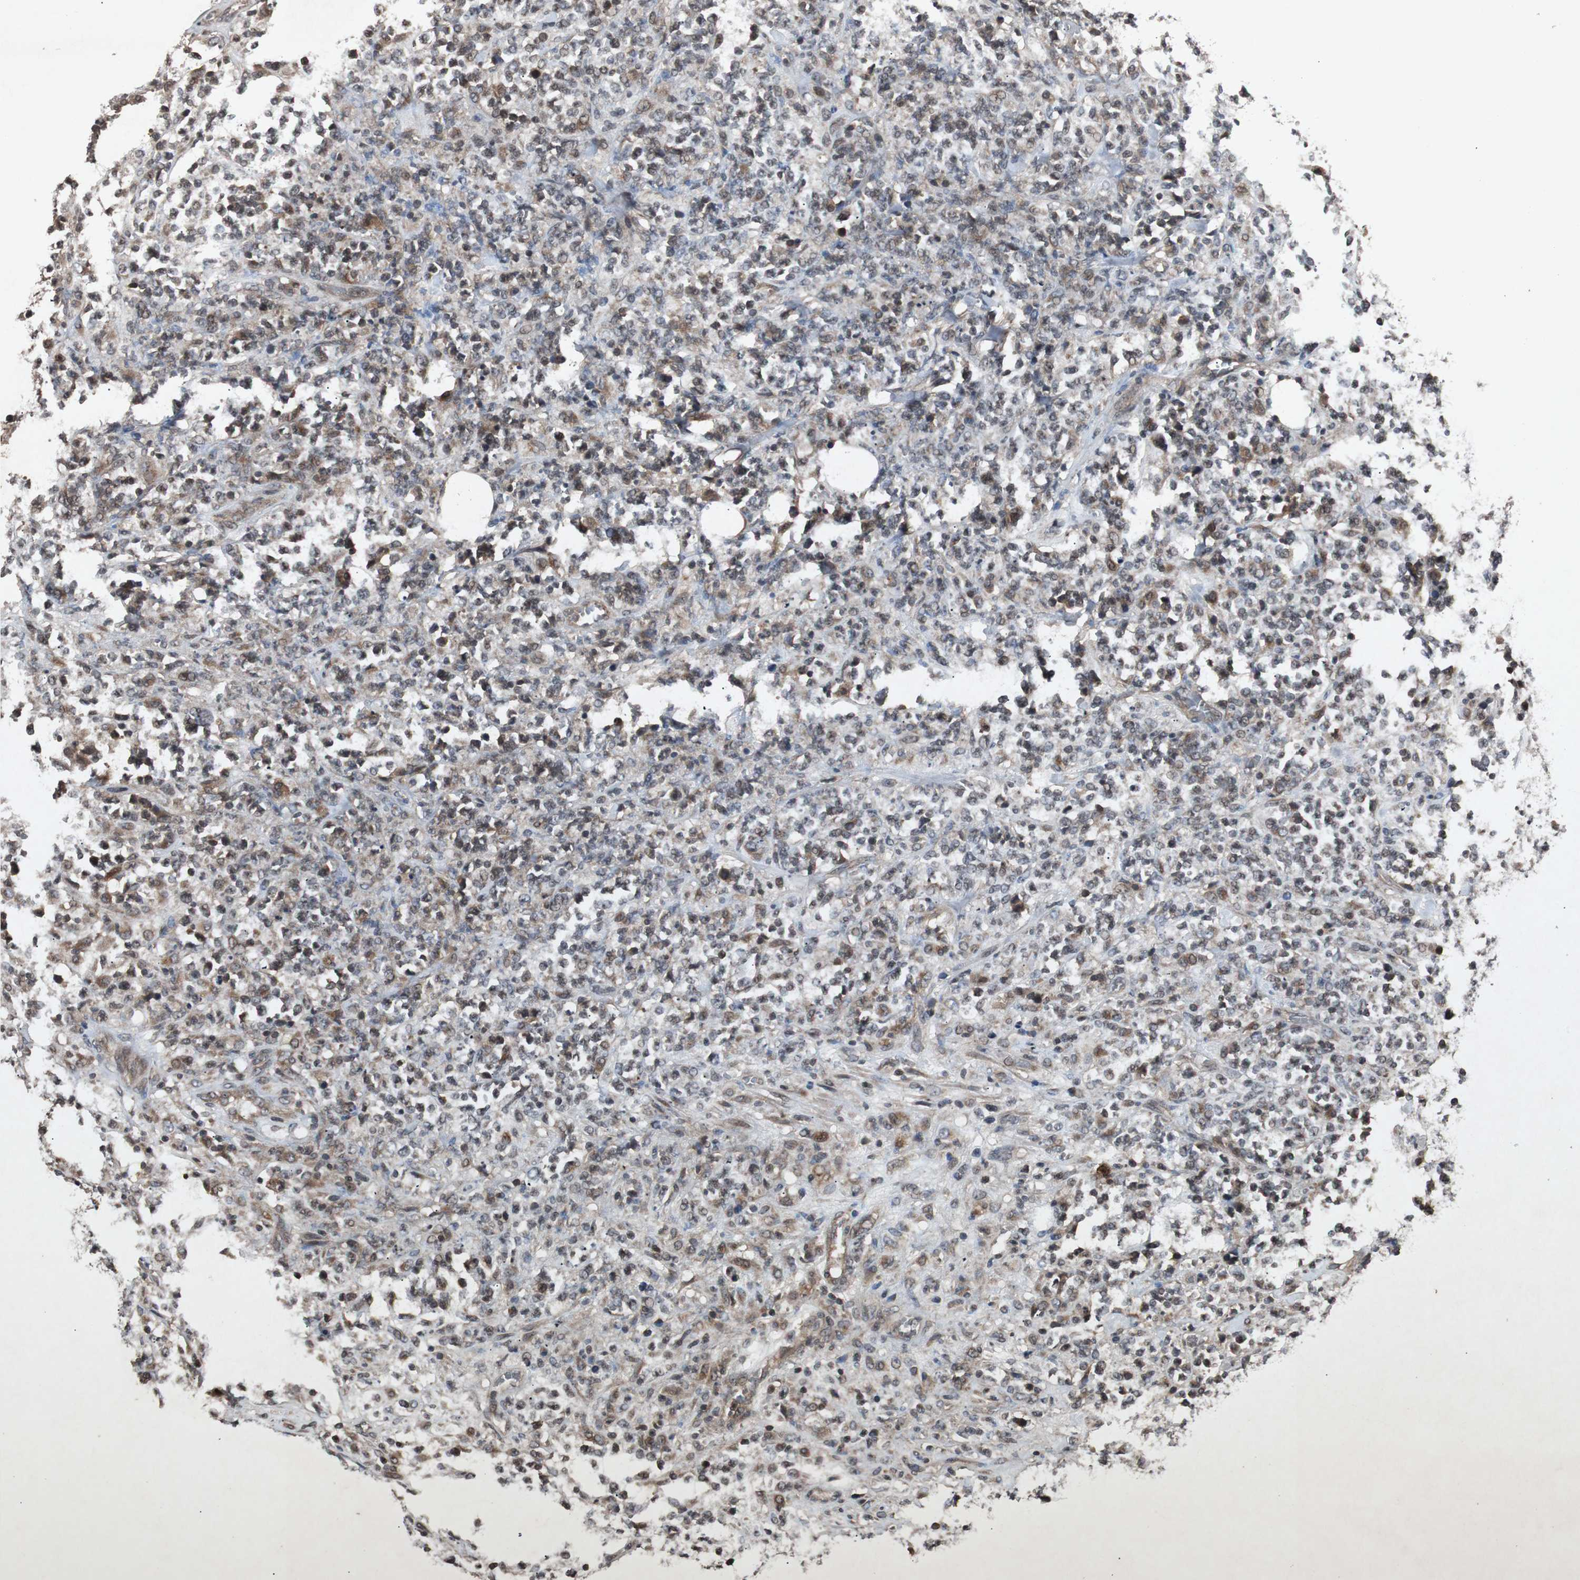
{"staining": {"intensity": "moderate", "quantity": "<25%", "location": "cytoplasmic/membranous"}, "tissue": "lymphoma", "cell_type": "Tumor cells", "image_type": "cancer", "snomed": [{"axis": "morphology", "description": "Malignant lymphoma, non-Hodgkin's type, High grade"}, {"axis": "topography", "description": "Soft tissue"}], "caption": "A brown stain labels moderate cytoplasmic/membranous staining of a protein in high-grade malignant lymphoma, non-Hodgkin's type tumor cells.", "gene": "SLIT2", "patient": {"sex": "male", "age": 18}}